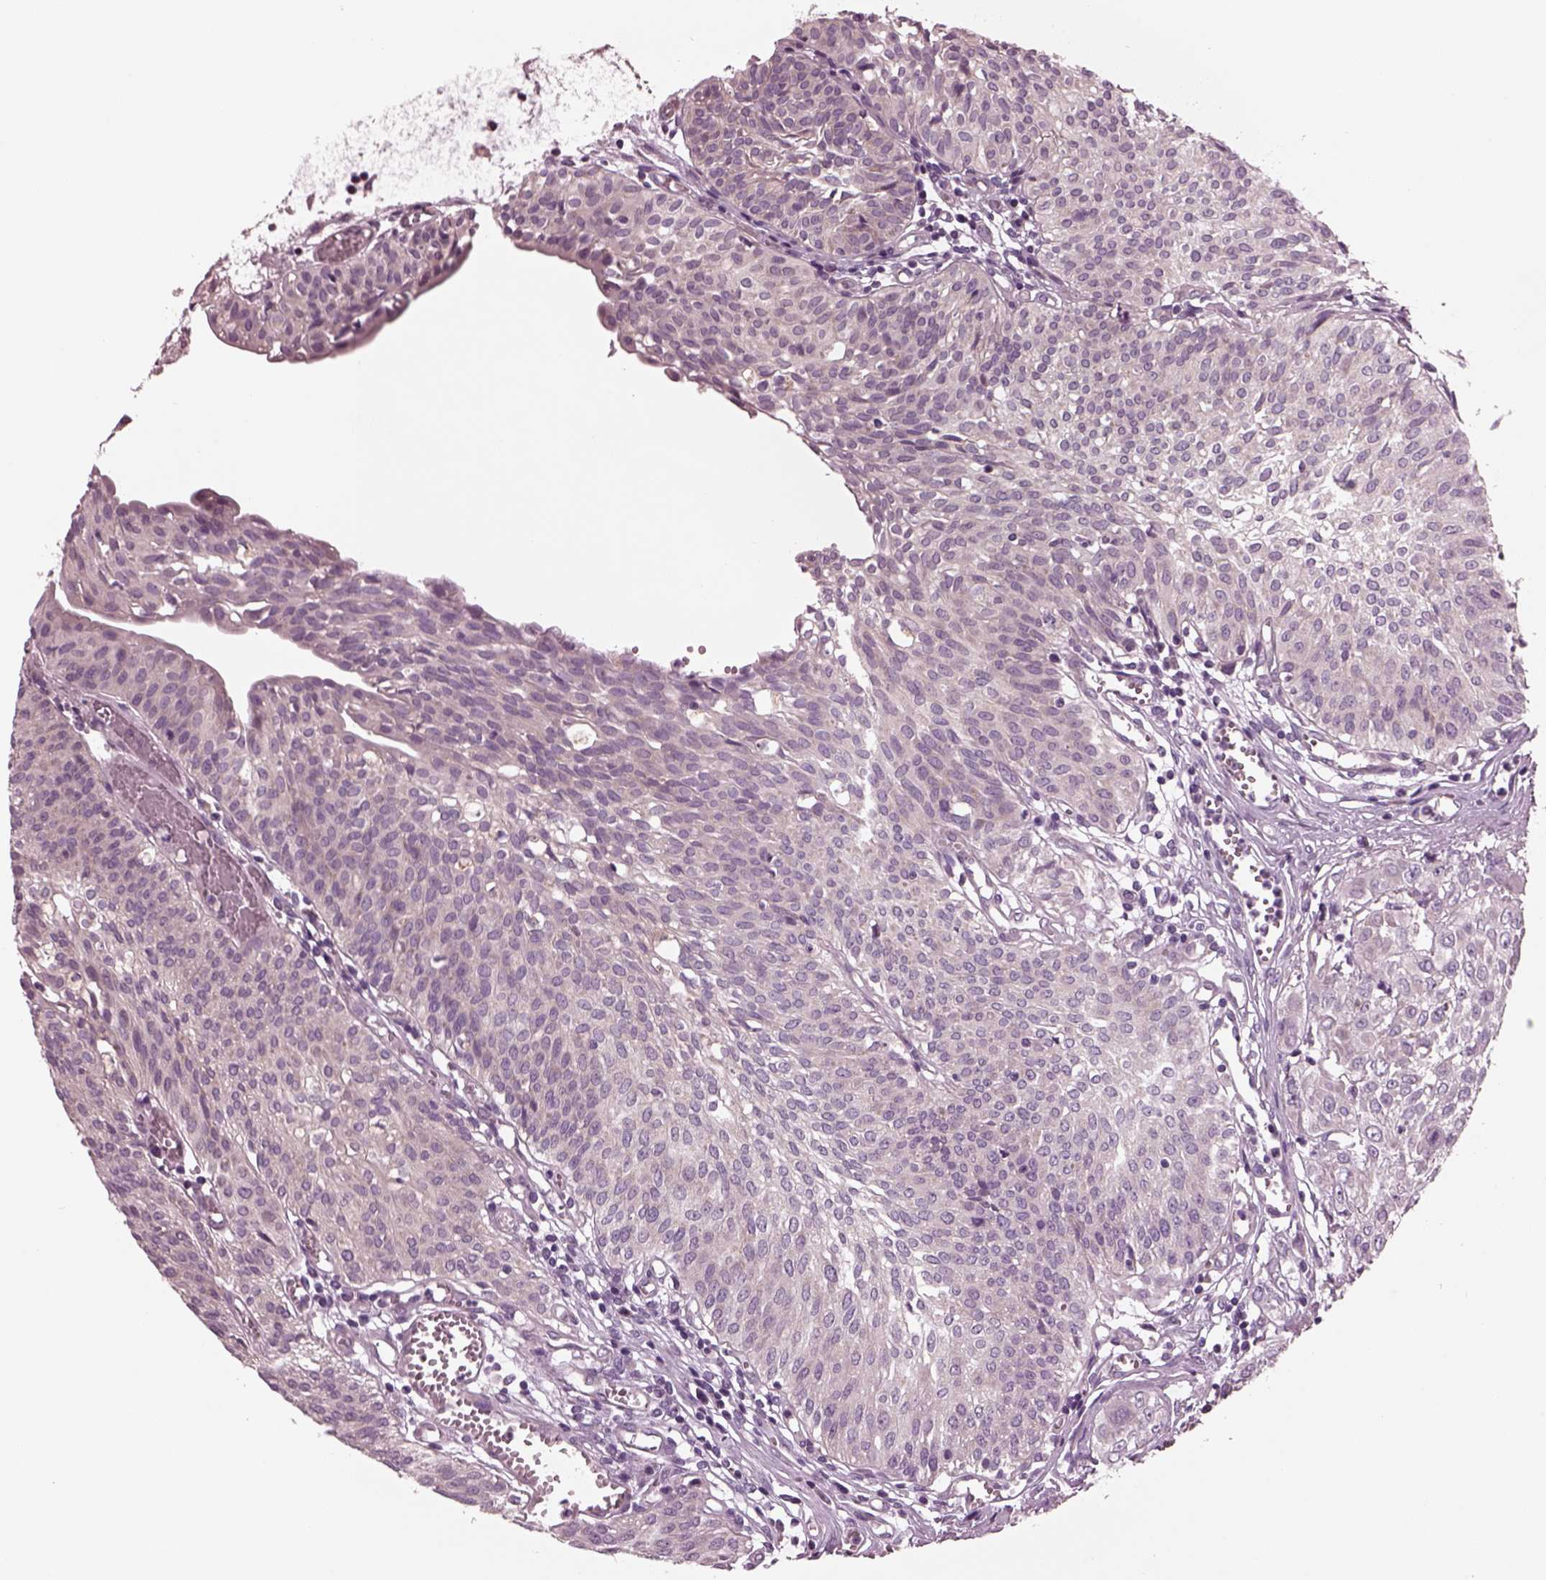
{"staining": {"intensity": "weak", "quantity": "<25%", "location": "cytoplasmic/membranous"}, "tissue": "urothelial cancer", "cell_type": "Tumor cells", "image_type": "cancer", "snomed": [{"axis": "morphology", "description": "Urothelial carcinoma, High grade"}, {"axis": "topography", "description": "Urinary bladder"}], "caption": "This is an IHC micrograph of high-grade urothelial carcinoma. There is no positivity in tumor cells.", "gene": "AP4M1", "patient": {"sex": "male", "age": 57}}